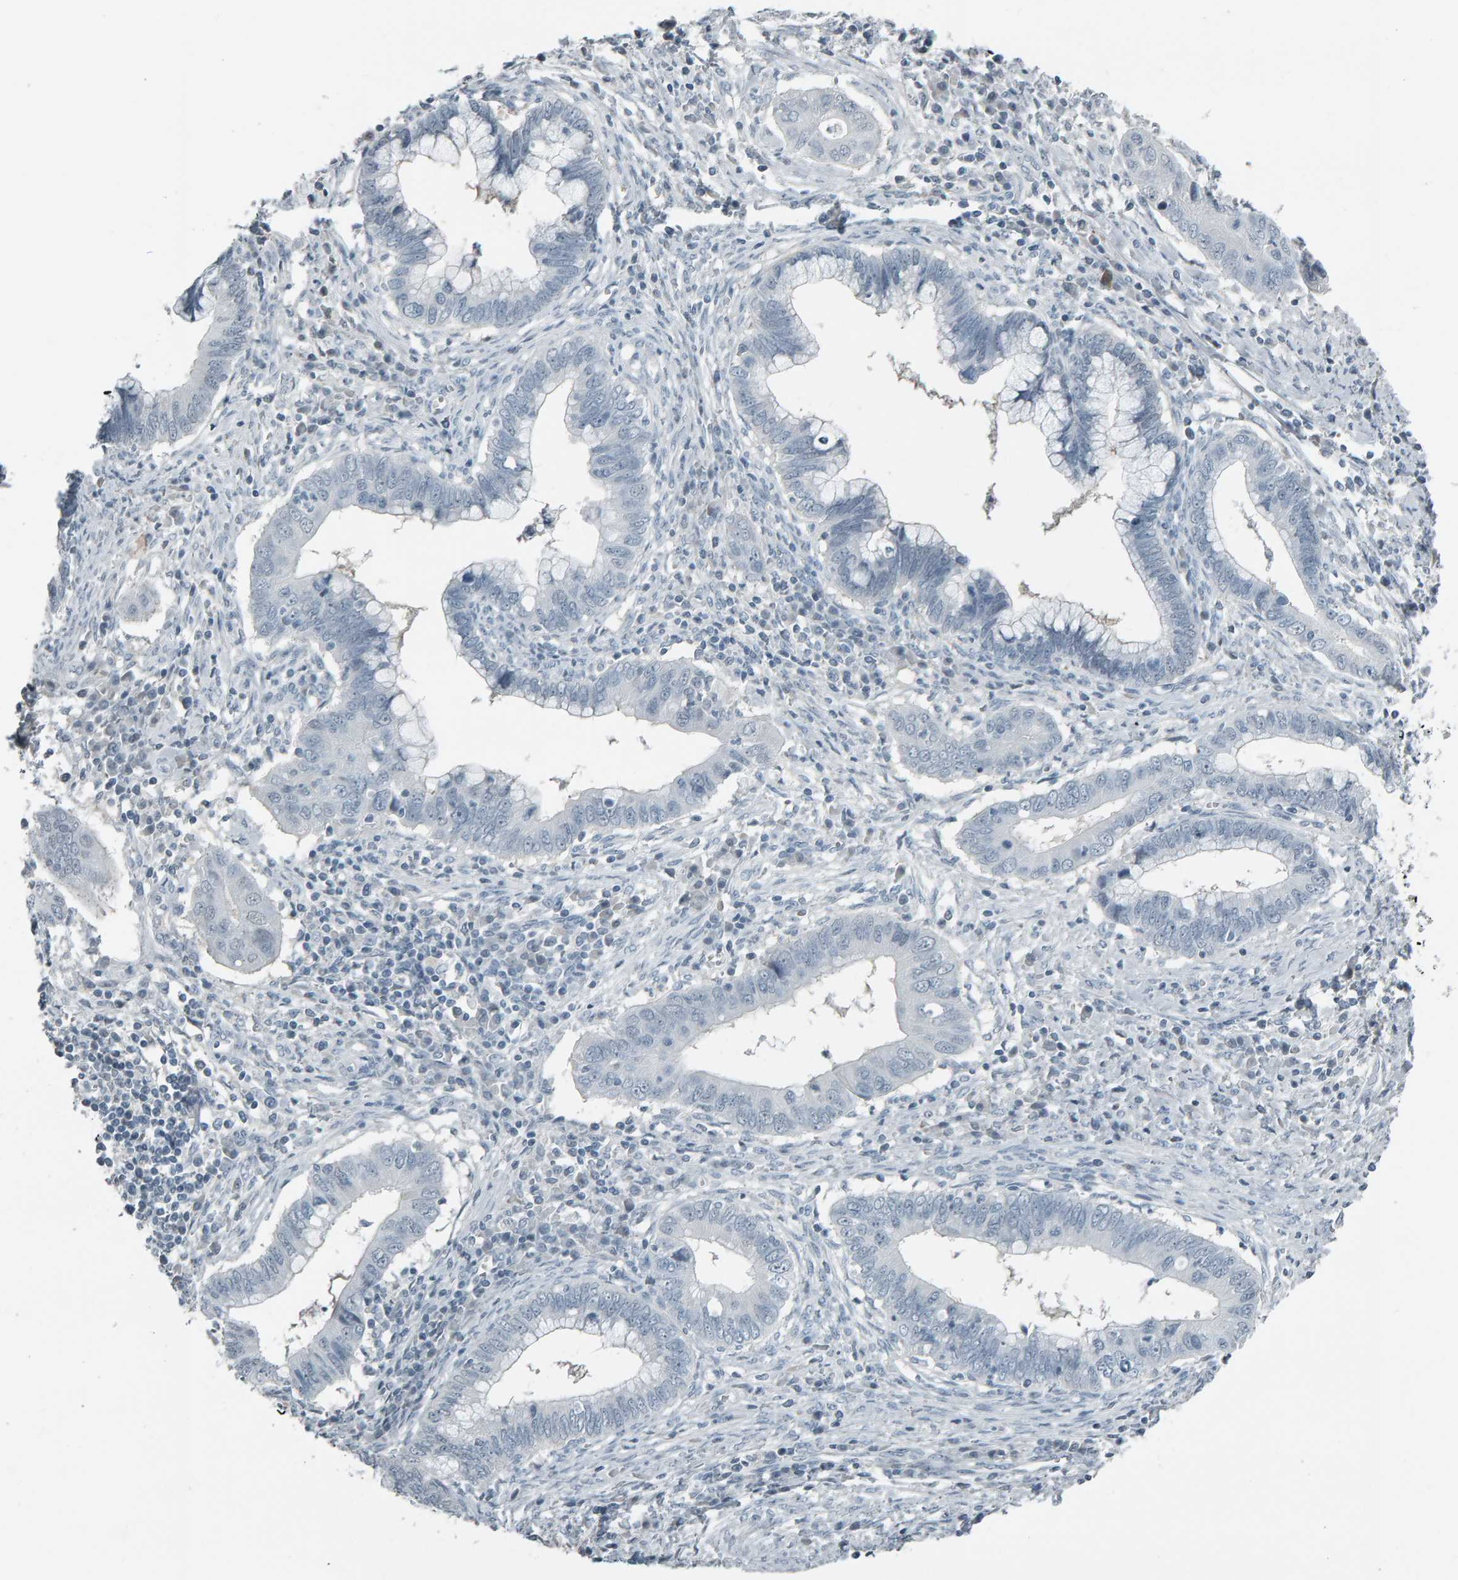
{"staining": {"intensity": "negative", "quantity": "none", "location": "none"}, "tissue": "cervical cancer", "cell_type": "Tumor cells", "image_type": "cancer", "snomed": [{"axis": "morphology", "description": "Adenocarcinoma, NOS"}, {"axis": "topography", "description": "Cervix"}], "caption": "High power microscopy image of an immunohistochemistry (IHC) image of adenocarcinoma (cervical), revealing no significant expression in tumor cells.", "gene": "PYY", "patient": {"sex": "female", "age": 44}}